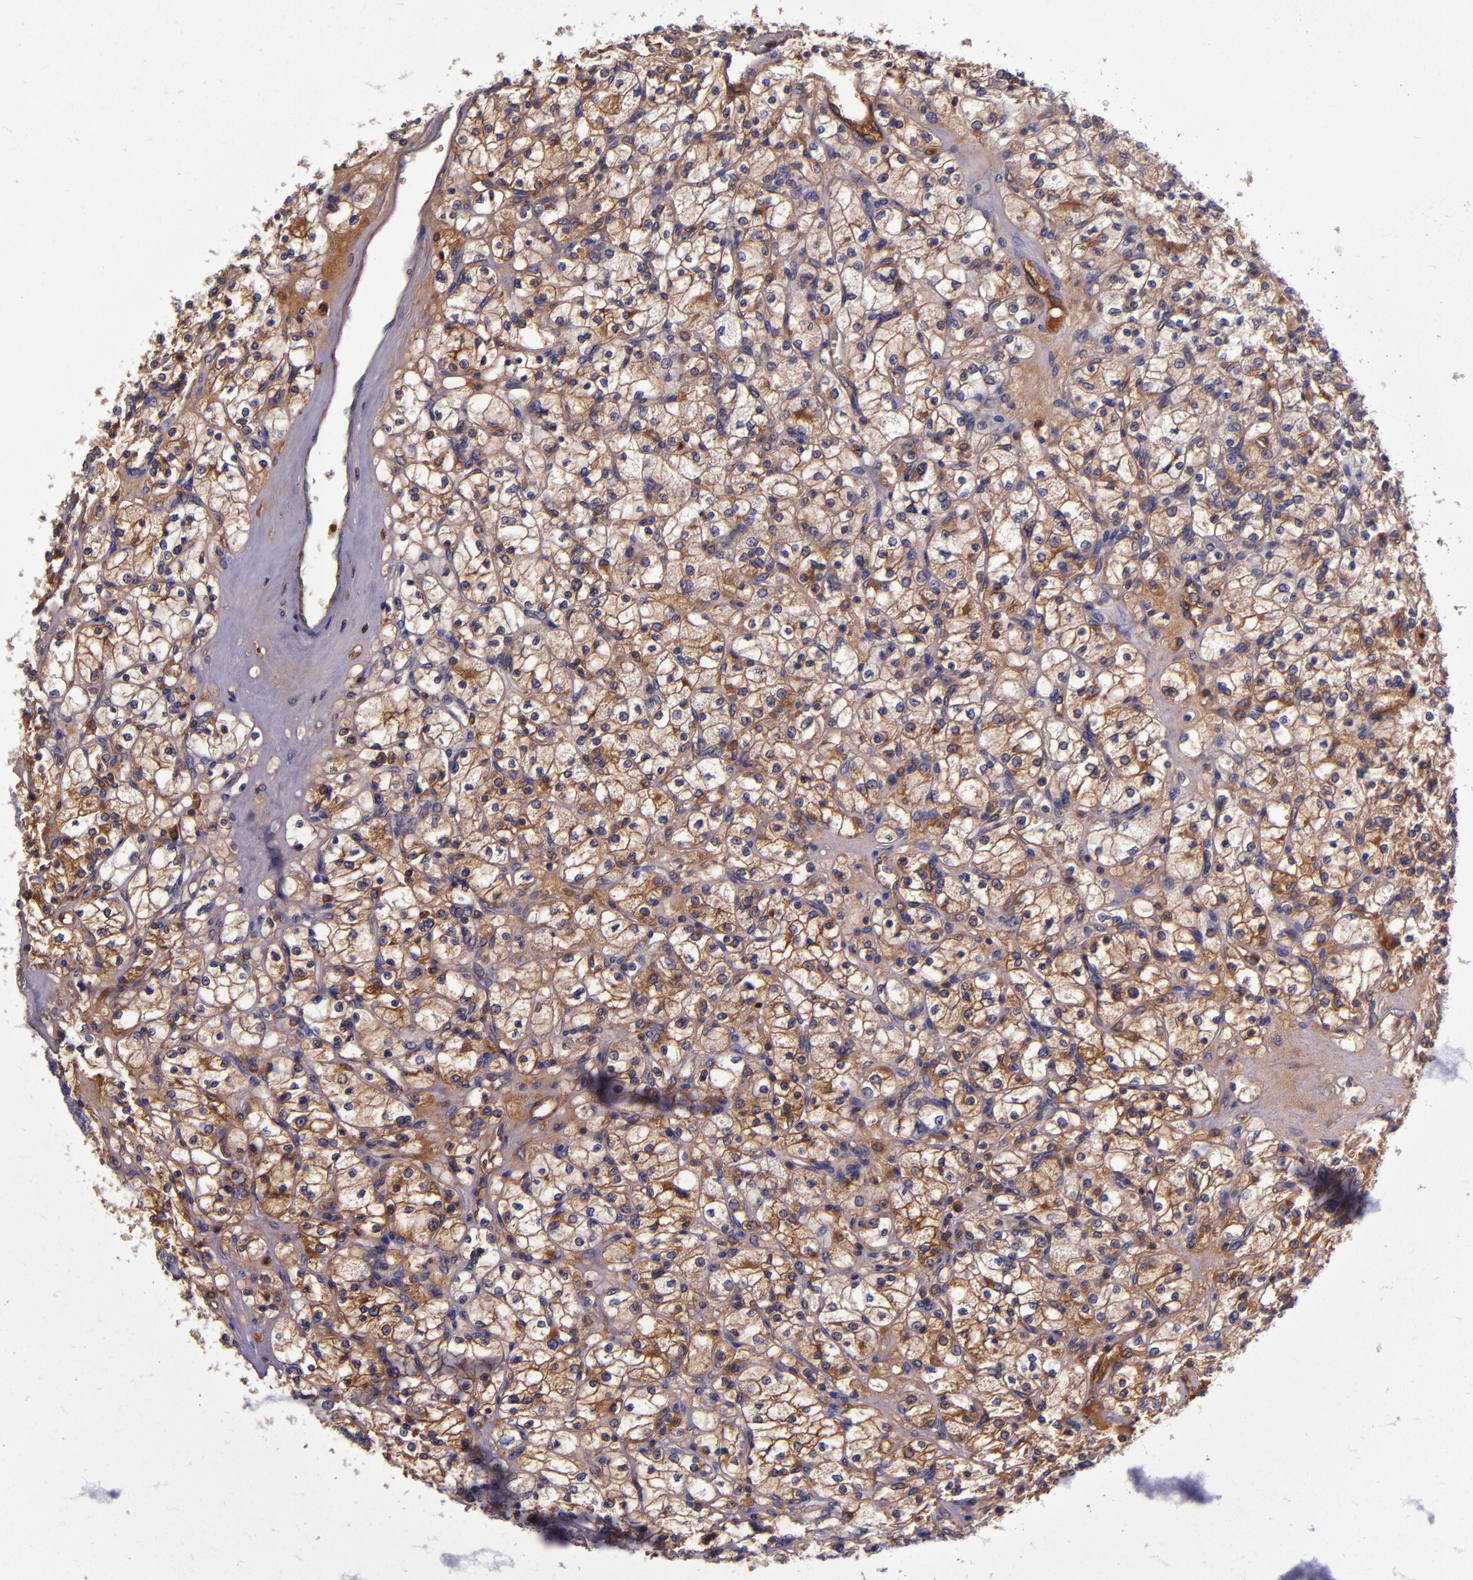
{"staining": {"intensity": "moderate", "quantity": ">75%", "location": "cytoplasmic/membranous"}, "tissue": "renal cancer", "cell_type": "Tumor cells", "image_type": "cancer", "snomed": [{"axis": "morphology", "description": "Adenocarcinoma, NOS"}, {"axis": "topography", "description": "Kidney"}], "caption": "High-power microscopy captured an immunohistochemistry image of adenocarcinoma (renal), revealing moderate cytoplasmic/membranous staining in about >75% of tumor cells.", "gene": "CLEC3B", "patient": {"sex": "female", "age": 83}}